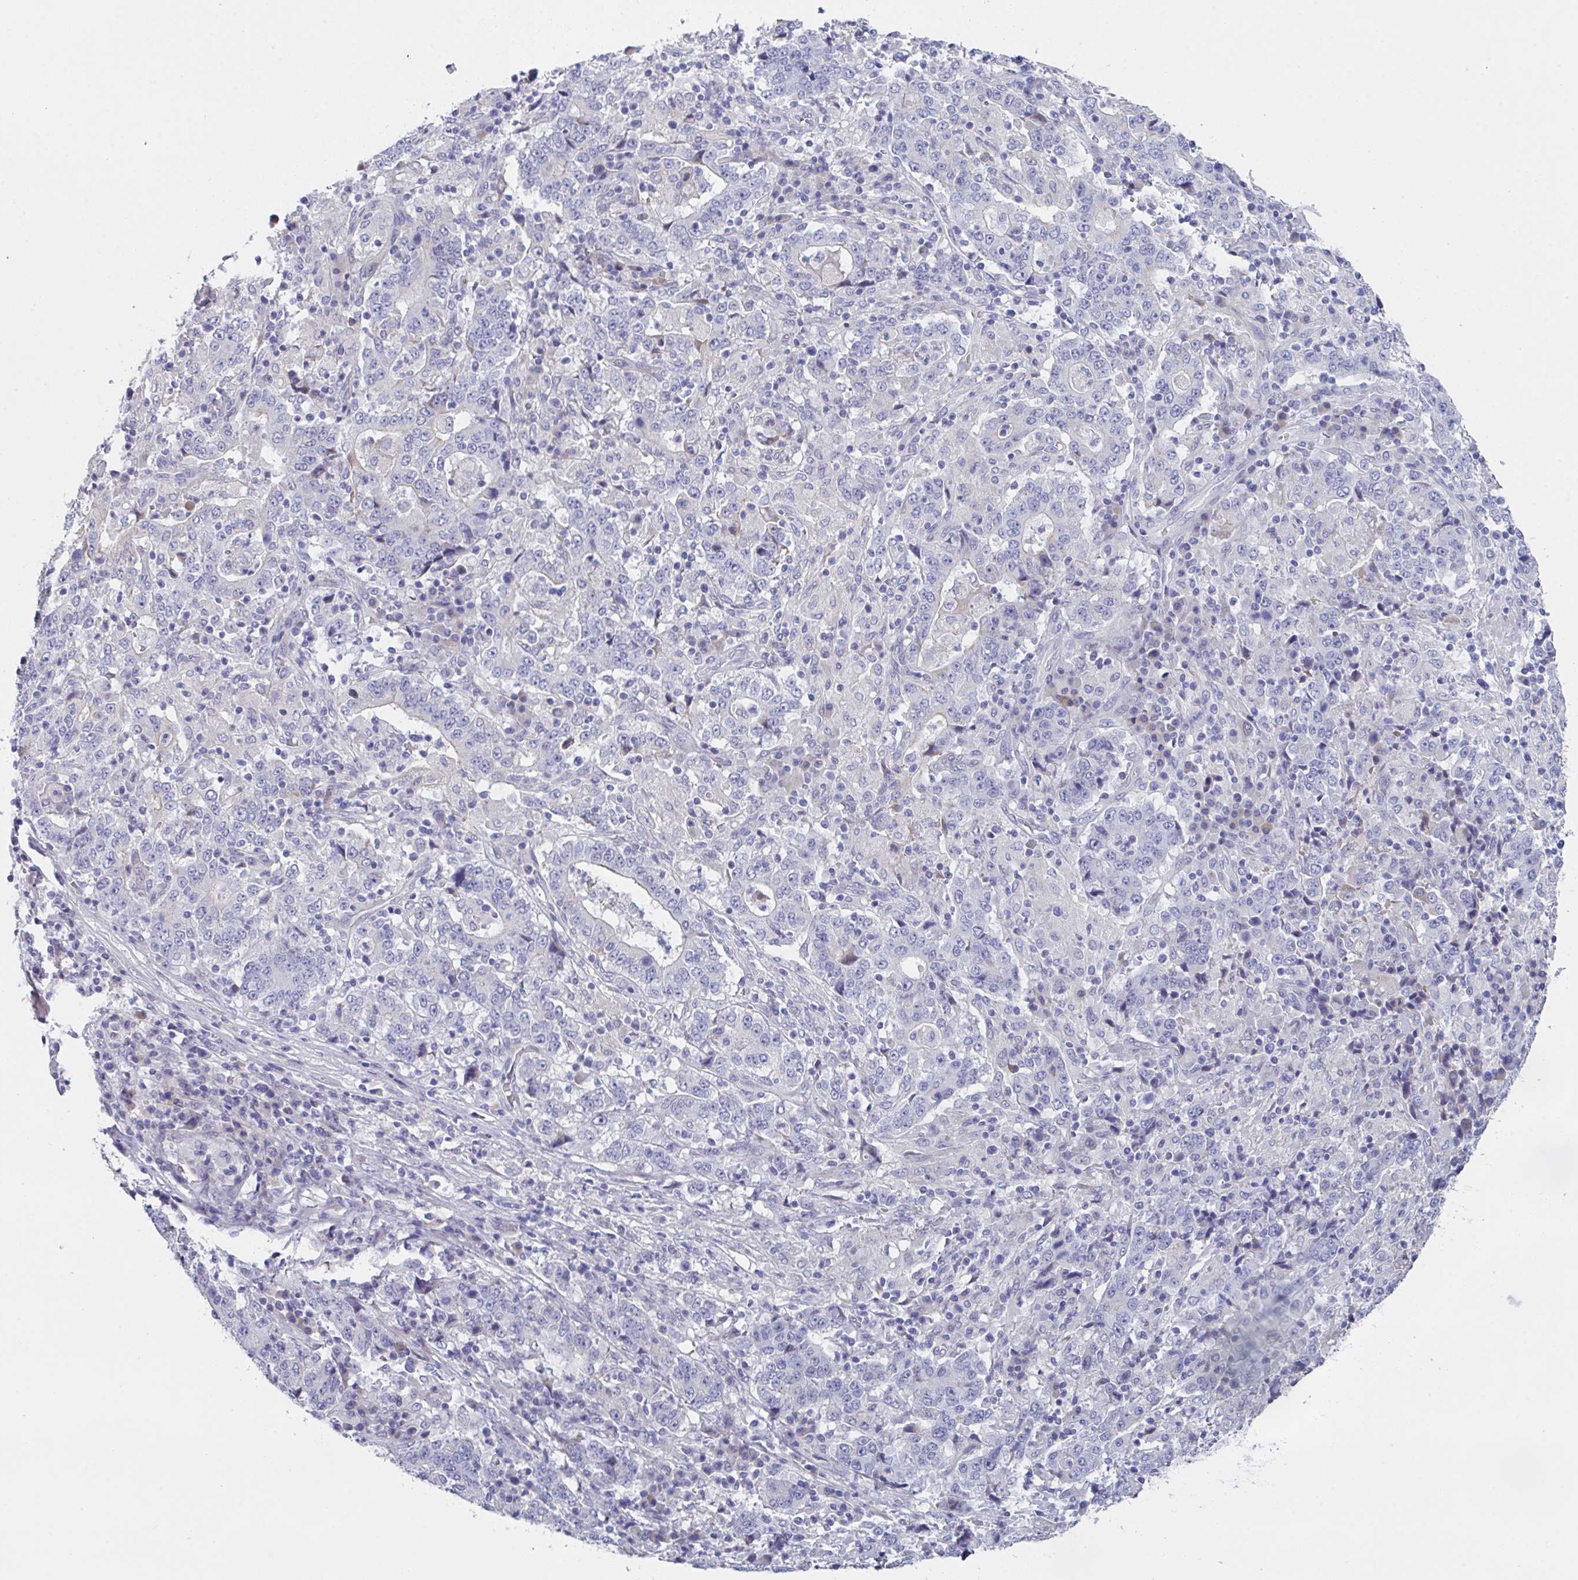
{"staining": {"intensity": "negative", "quantity": "none", "location": "none"}, "tissue": "stomach cancer", "cell_type": "Tumor cells", "image_type": "cancer", "snomed": [{"axis": "morphology", "description": "Normal tissue, NOS"}, {"axis": "morphology", "description": "Adenocarcinoma, NOS"}, {"axis": "topography", "description": "Stomach, upper"}, {"axis": "topography", "description": "Stomach"}], "caption": "IHC micrograph of neoplastic tissue: human adenocarcinoma (stomach) stained with DAB (3,3'-diaminobenzidine) displays no significant protein staining in tumor cells.", "gene": "FBXO47", "patient": {"sex": "male", "age": 59}}